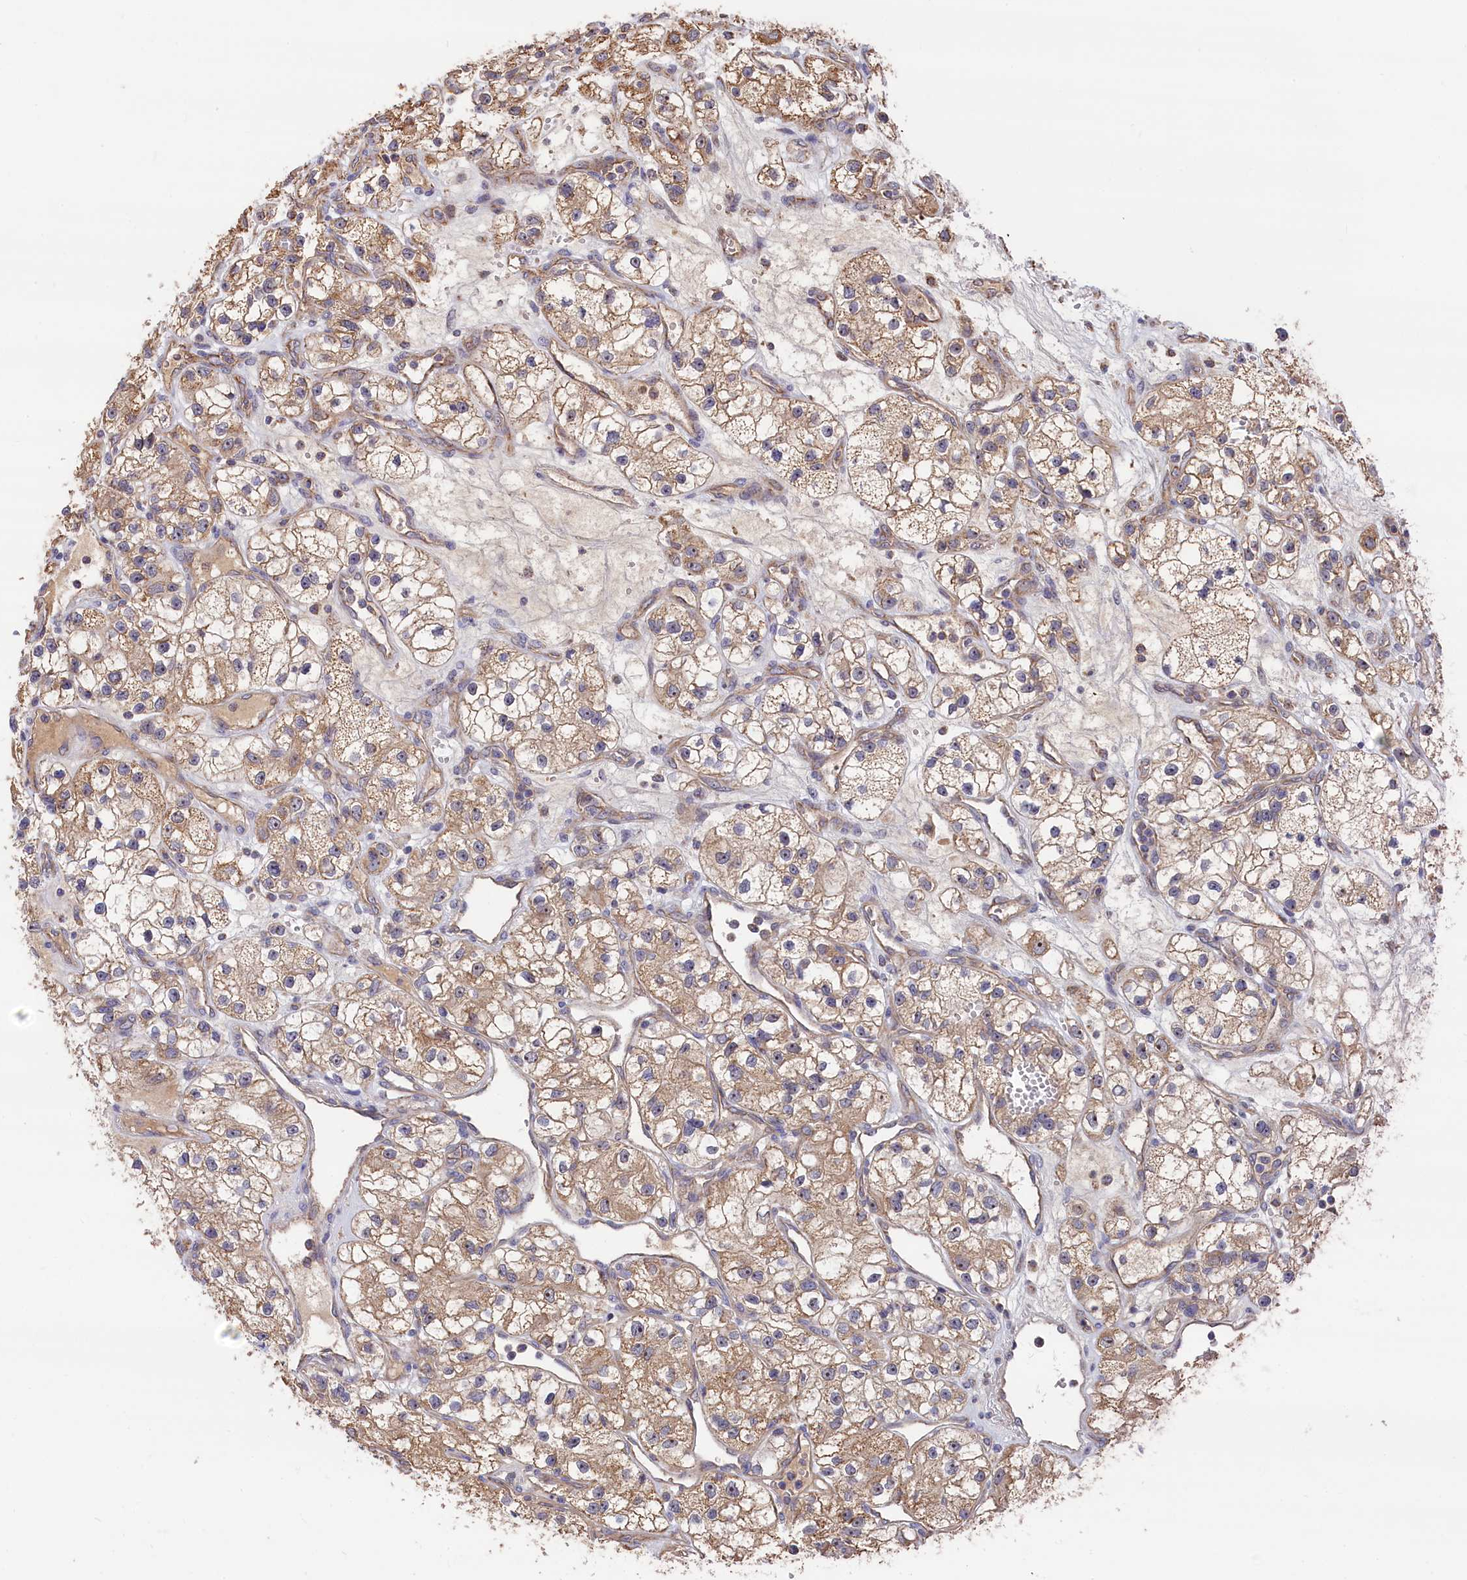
{"staining": {"intensity": "moderate", "quantity": ">75%", "location": "cytoplasmic/membranous"}, "tissue": "renal cancer", "cell_type": "Tumor cells", "image_type": "cancer", "snomed": [{"axis": "morphology", "description": "Adenocarcinoma, NOS"}, {"axis": "topography", "description": "Kidney"}], "caption": "Protein staining of renal adenocarcinoma tissue displays moderate cytoplasmic/membranous staining in about >75% of tumor cells.", "gene": "ZNF816", "patient": {"sex": "female", "age": 57}}